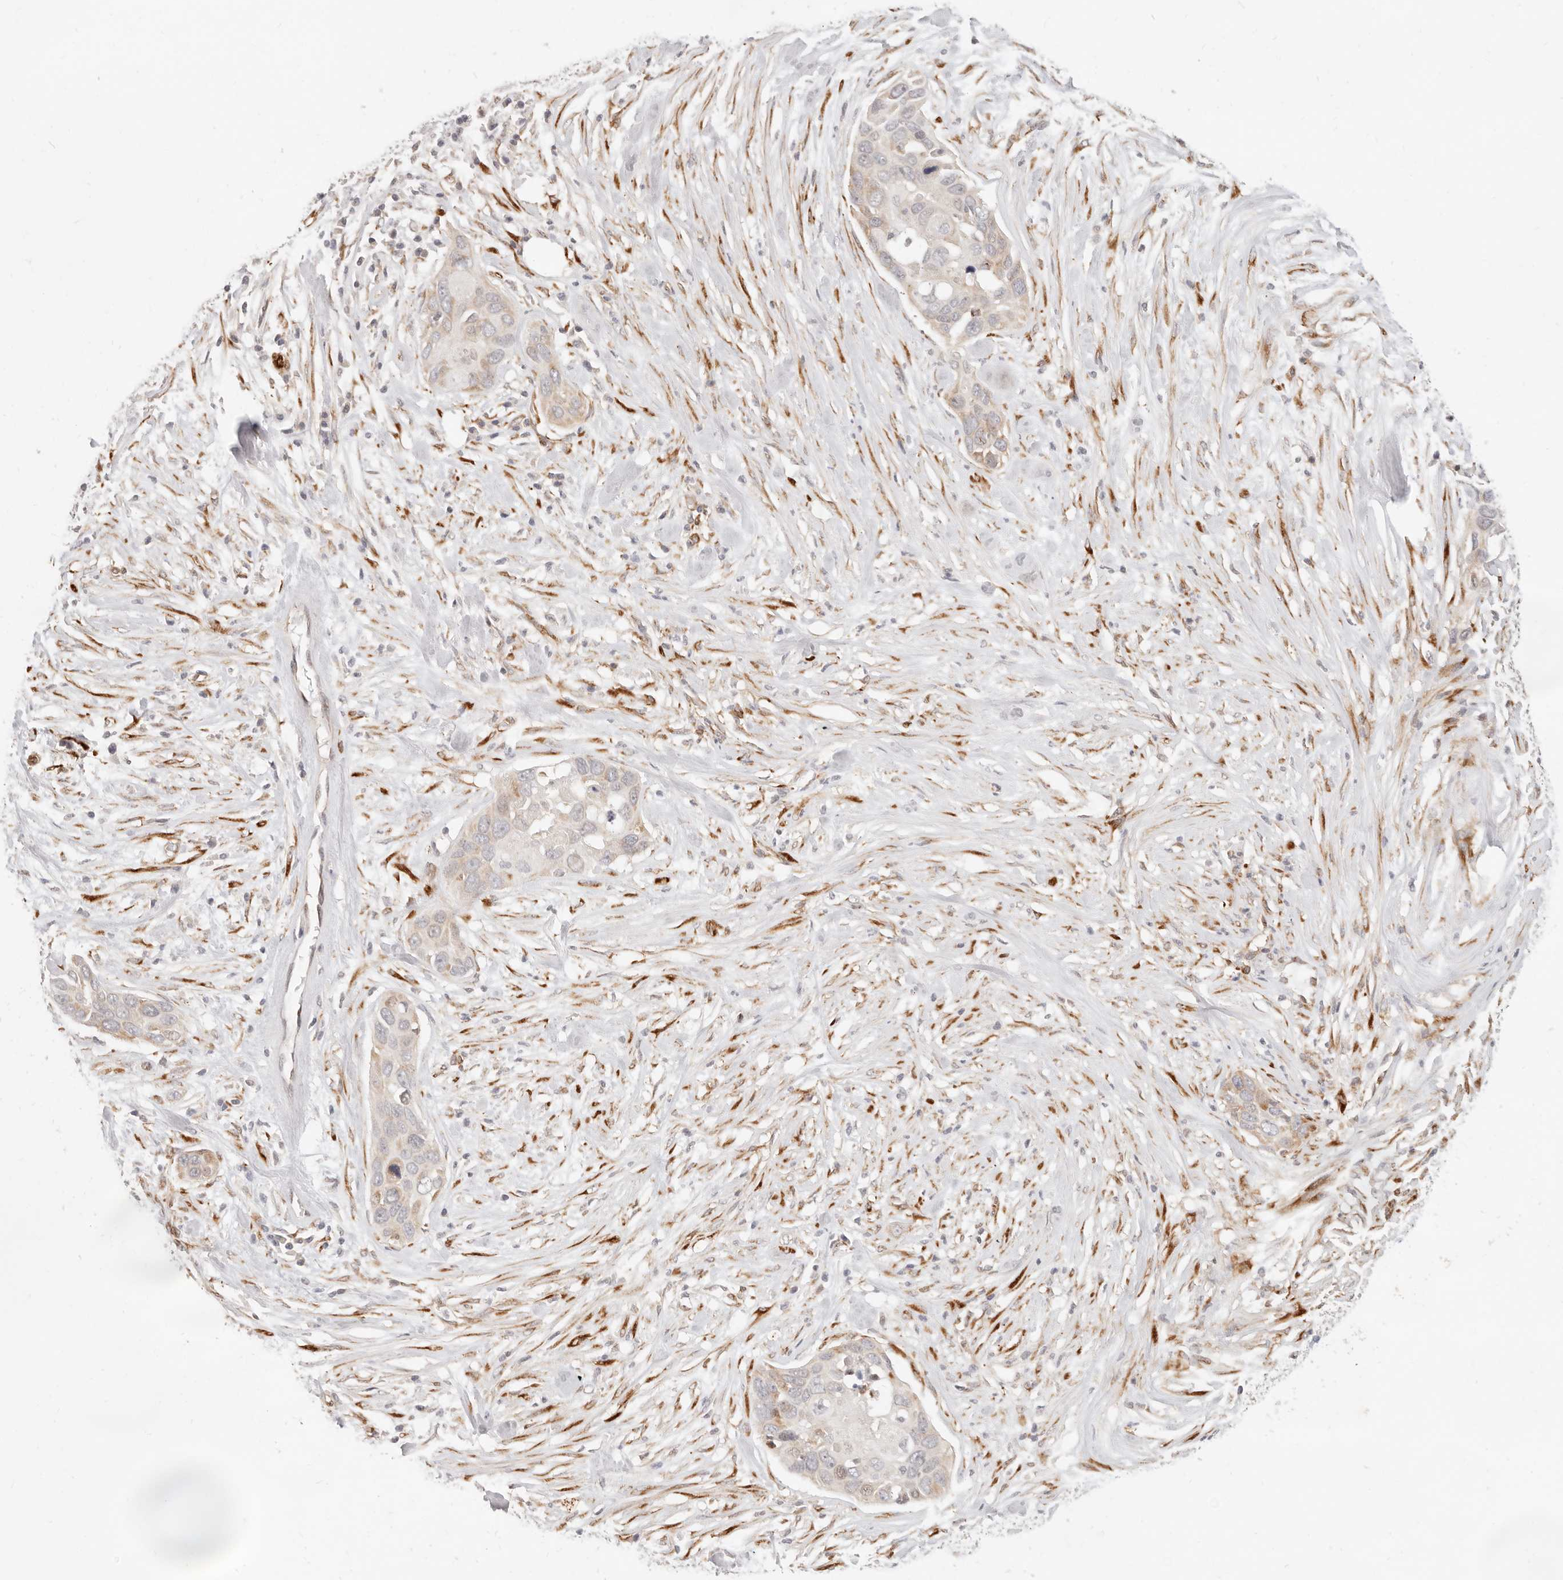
{"staining": {"intensity": "weak", "quantity": "<25%", "location": "cytoplasmic/membranous"}, "tissue": "pancreatic cancer", "cell_type": "Tumor cells", "image_type": "cancer", "snomed": [{"axis": "morphology", "description": "Adenocarcinoma, NOS"}, {"axis": "topography", "description": "Pancreas"}], "caption": "Image shows no significant protein positivity in tumor cells of adenocarcinoma (pancreatic).", "gene": "SASS6", "patient": {"sex": "female", "age": 60}}